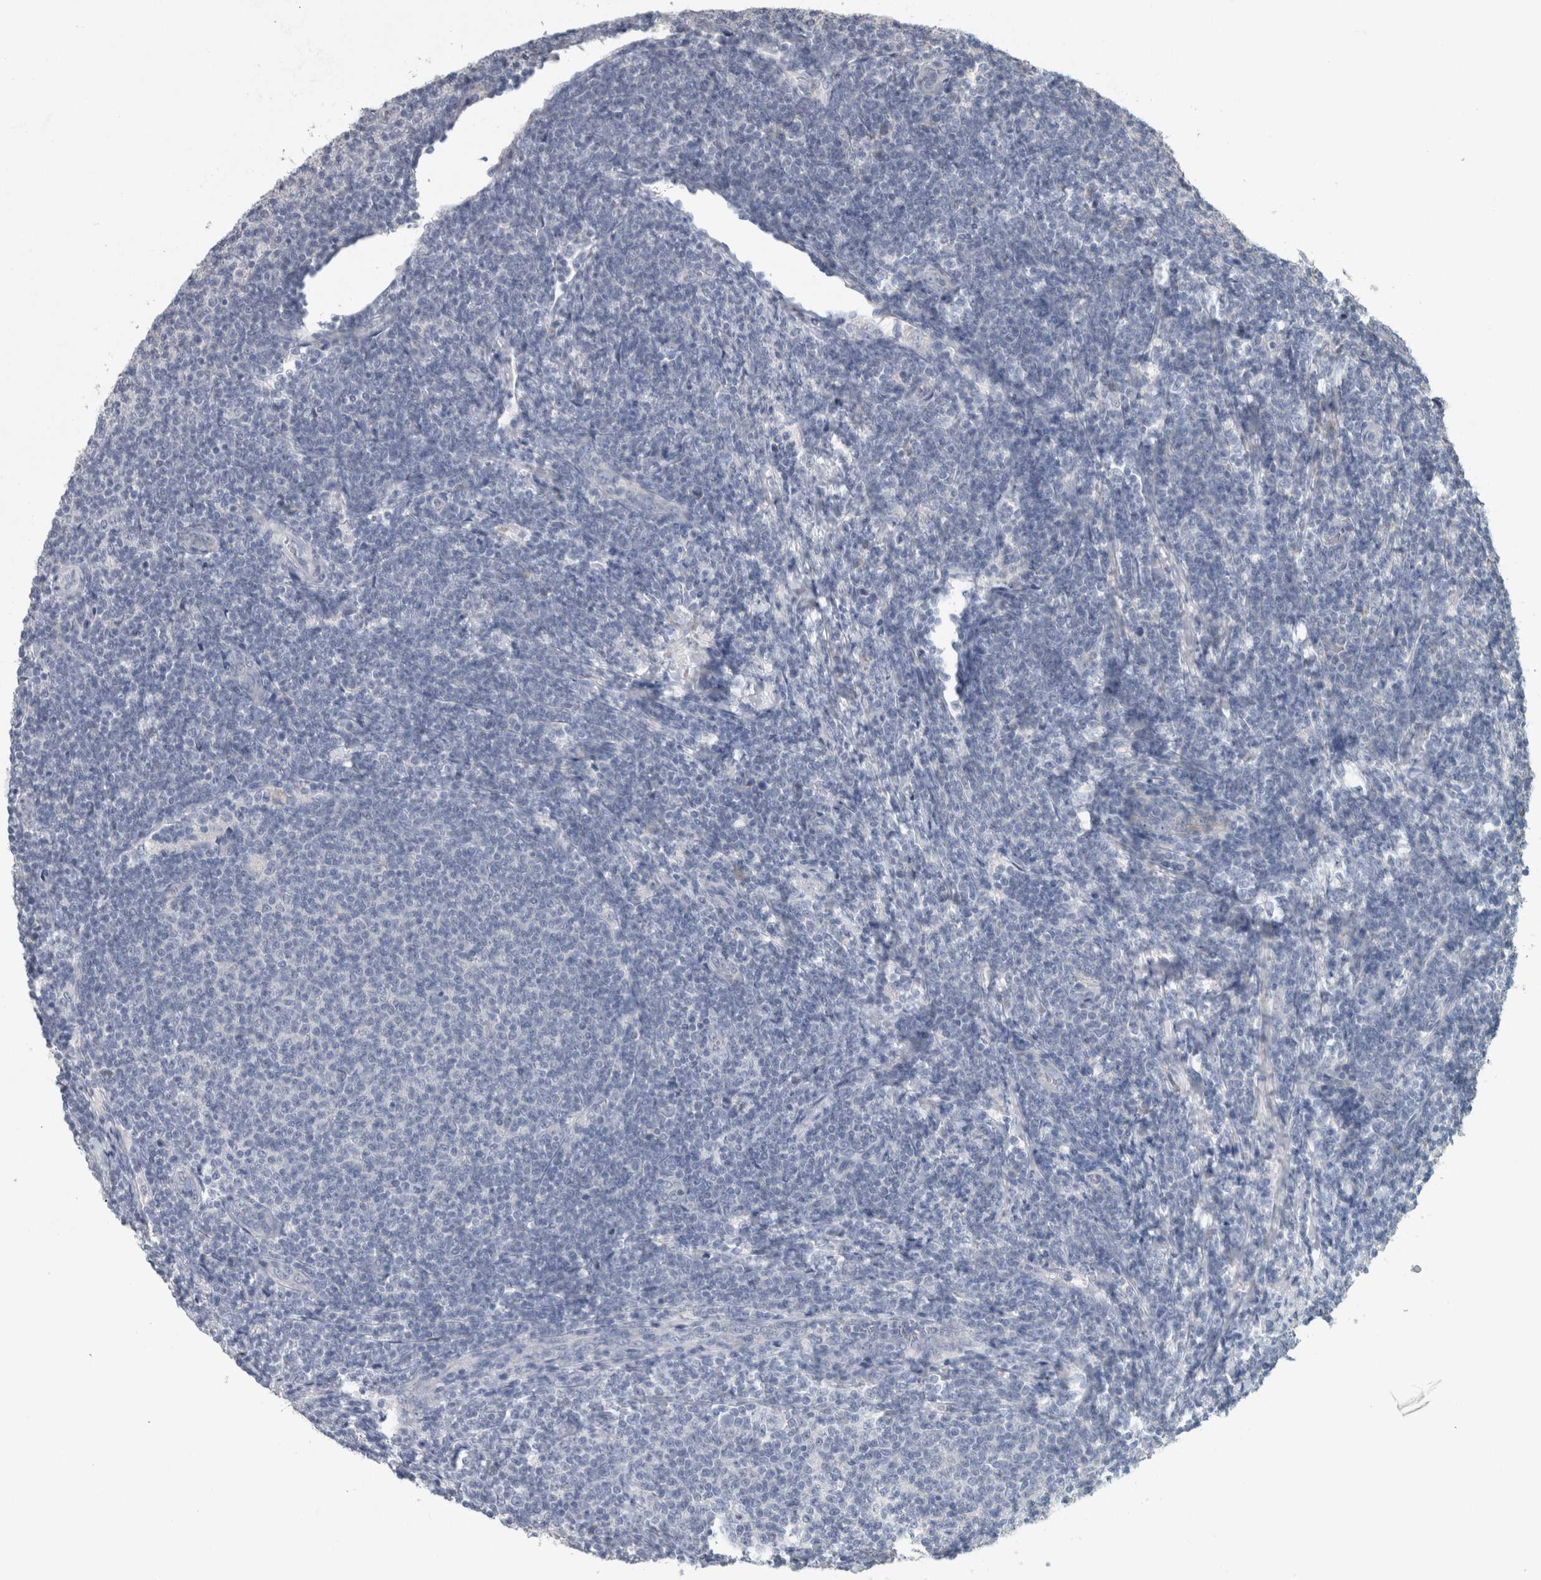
{"staining": {"intensity": "negative", "quantity": "none", "location": "none"}, "tissue": "lymphoma", "cell_type": "Tumor cells", "image_type": "cancer", "snomed": [{"axis": "morphology", "description": "Malignant lymphoma, non-Hodgkin's type, Low grade"}, {"axis": "topography", "description": "Lymph node"}], "caption": "Photomicrograph shows no significant protein expression in tumor cells of lymphoma. Nuclei are stained in blue.", "gene": "NEFM", "patient": {"sex": "male", "age": 66}}